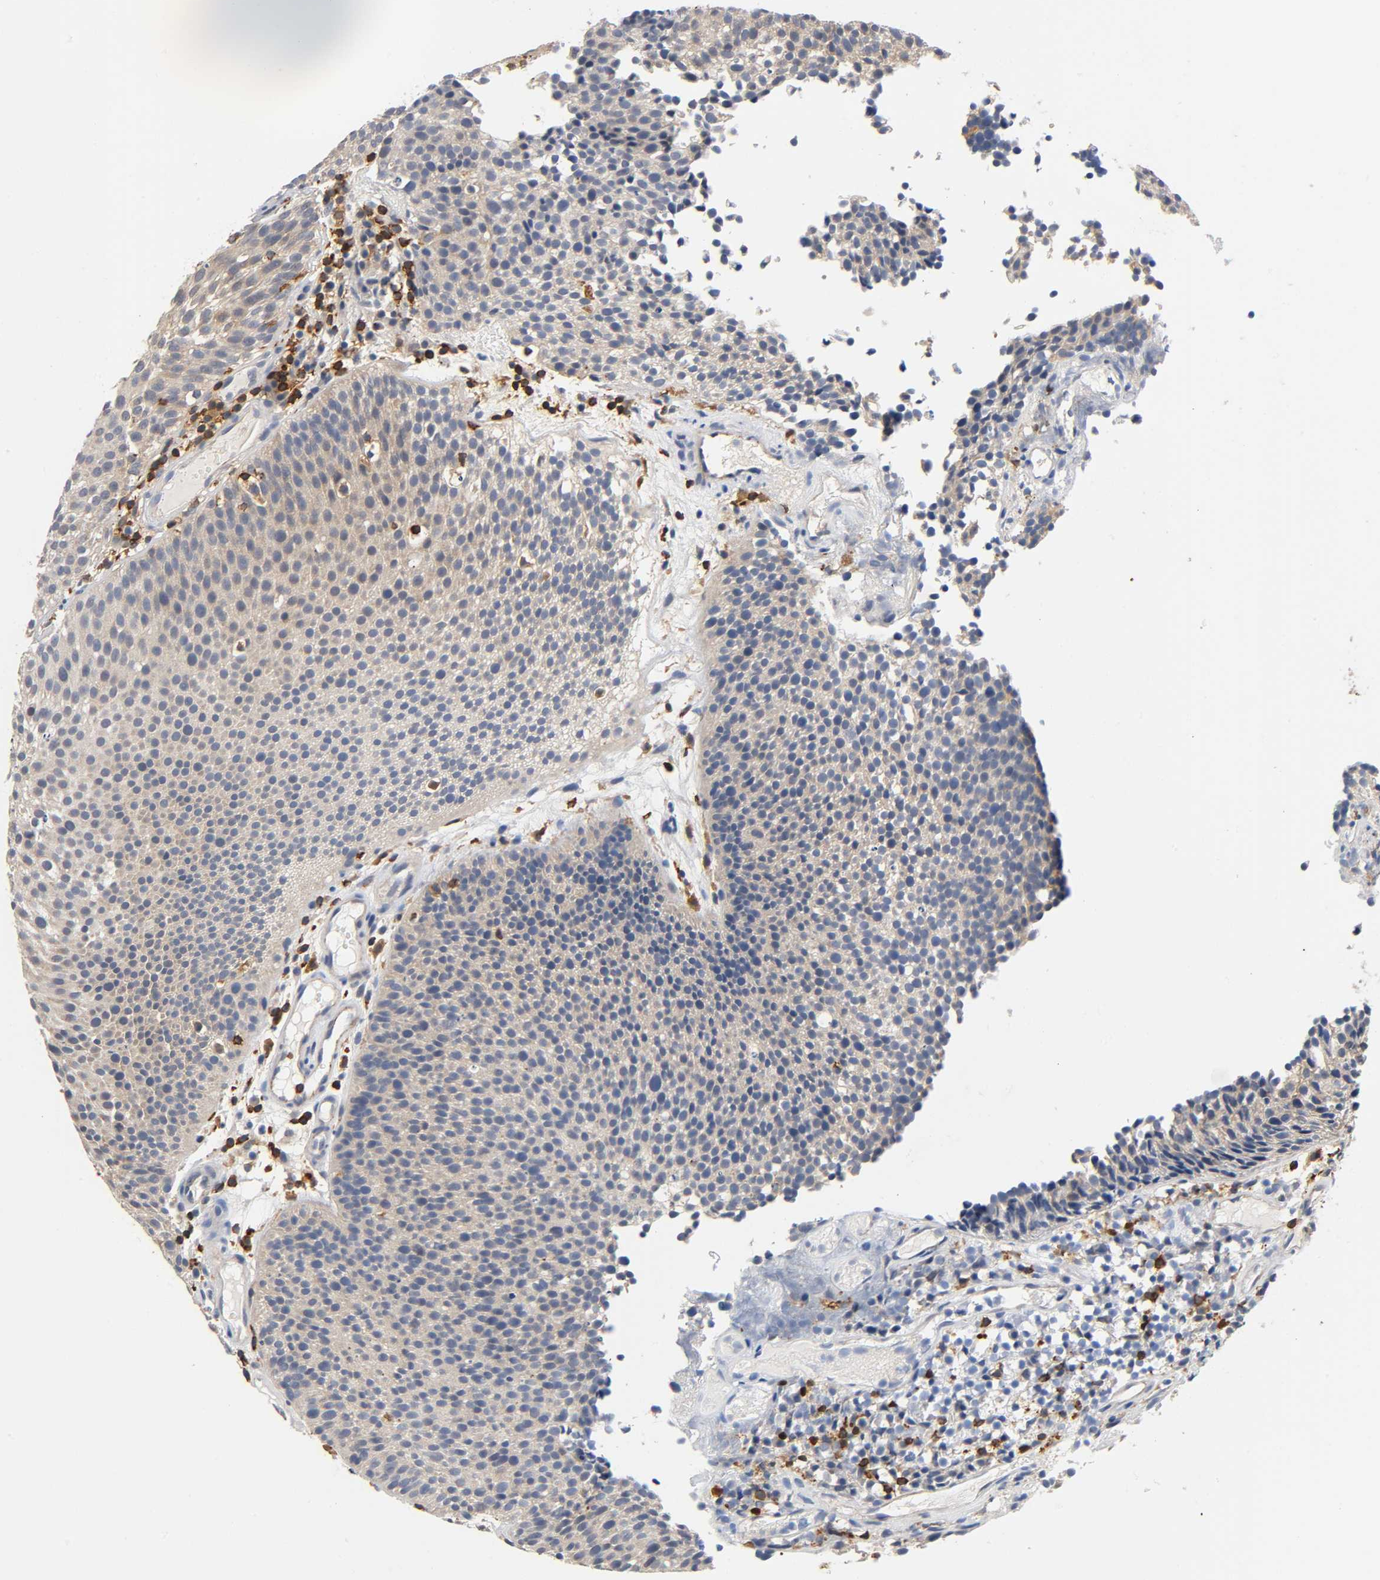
{"staining": {"intensity": "weak", "quantity": "25%-75%", "location": "cytoplasmic/membranous"}, "tissue": "urothelial cancer", "cell_type": "Tumor cells", "image_type": "cancer", "snomed": [{"axis": "morphology", "description": "Urothelial carcinoma, Low grade"}, {"axis": "topography", "description": "Urinary bladder"}], "caption": "A low amount of weak cytoplasmic/membranous expression is identified in about 25%-75% of tumor cells in urothelial cancer tissue.", "gene": "UCKL1", "patient": {"sex": "male", "age": 85}}